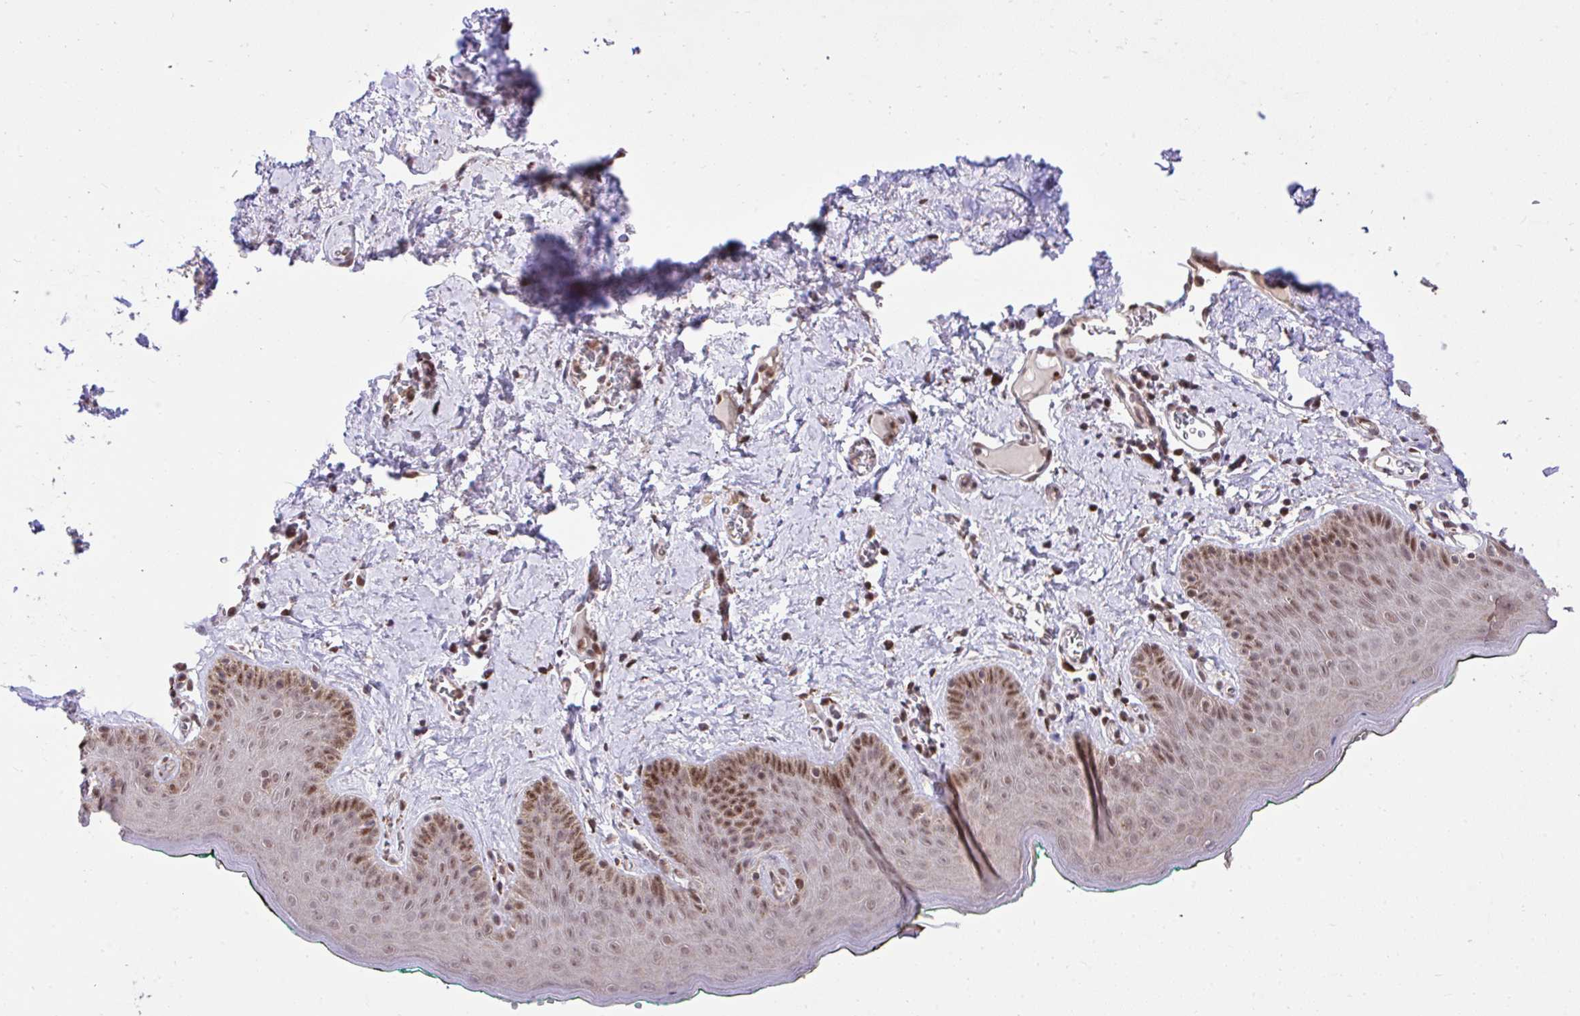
{"staining": {"intensity": "moderate", "quantity": "25%-75%", "location": "nuclear"}, "tissue": "skin", "cell_type": "Epidermal cells", "image_type": "normal", "snomed": [{"axis": "morphology", "description": "Normal tissue, NOS"}, {"axis": "topography", "description": "Vulva"}, {"axis": "topography", "description": "Peripheral nerve tissue"}], "caption": "High-power microscopy captured an immunohistochemistry (IHC) photomicrograph of benign skin, revealing moderate nuclear staining in about 25%-75% of epidermal cells.", "gene": "GLIS3", "patient": {"sex": "female", "age": 66}}